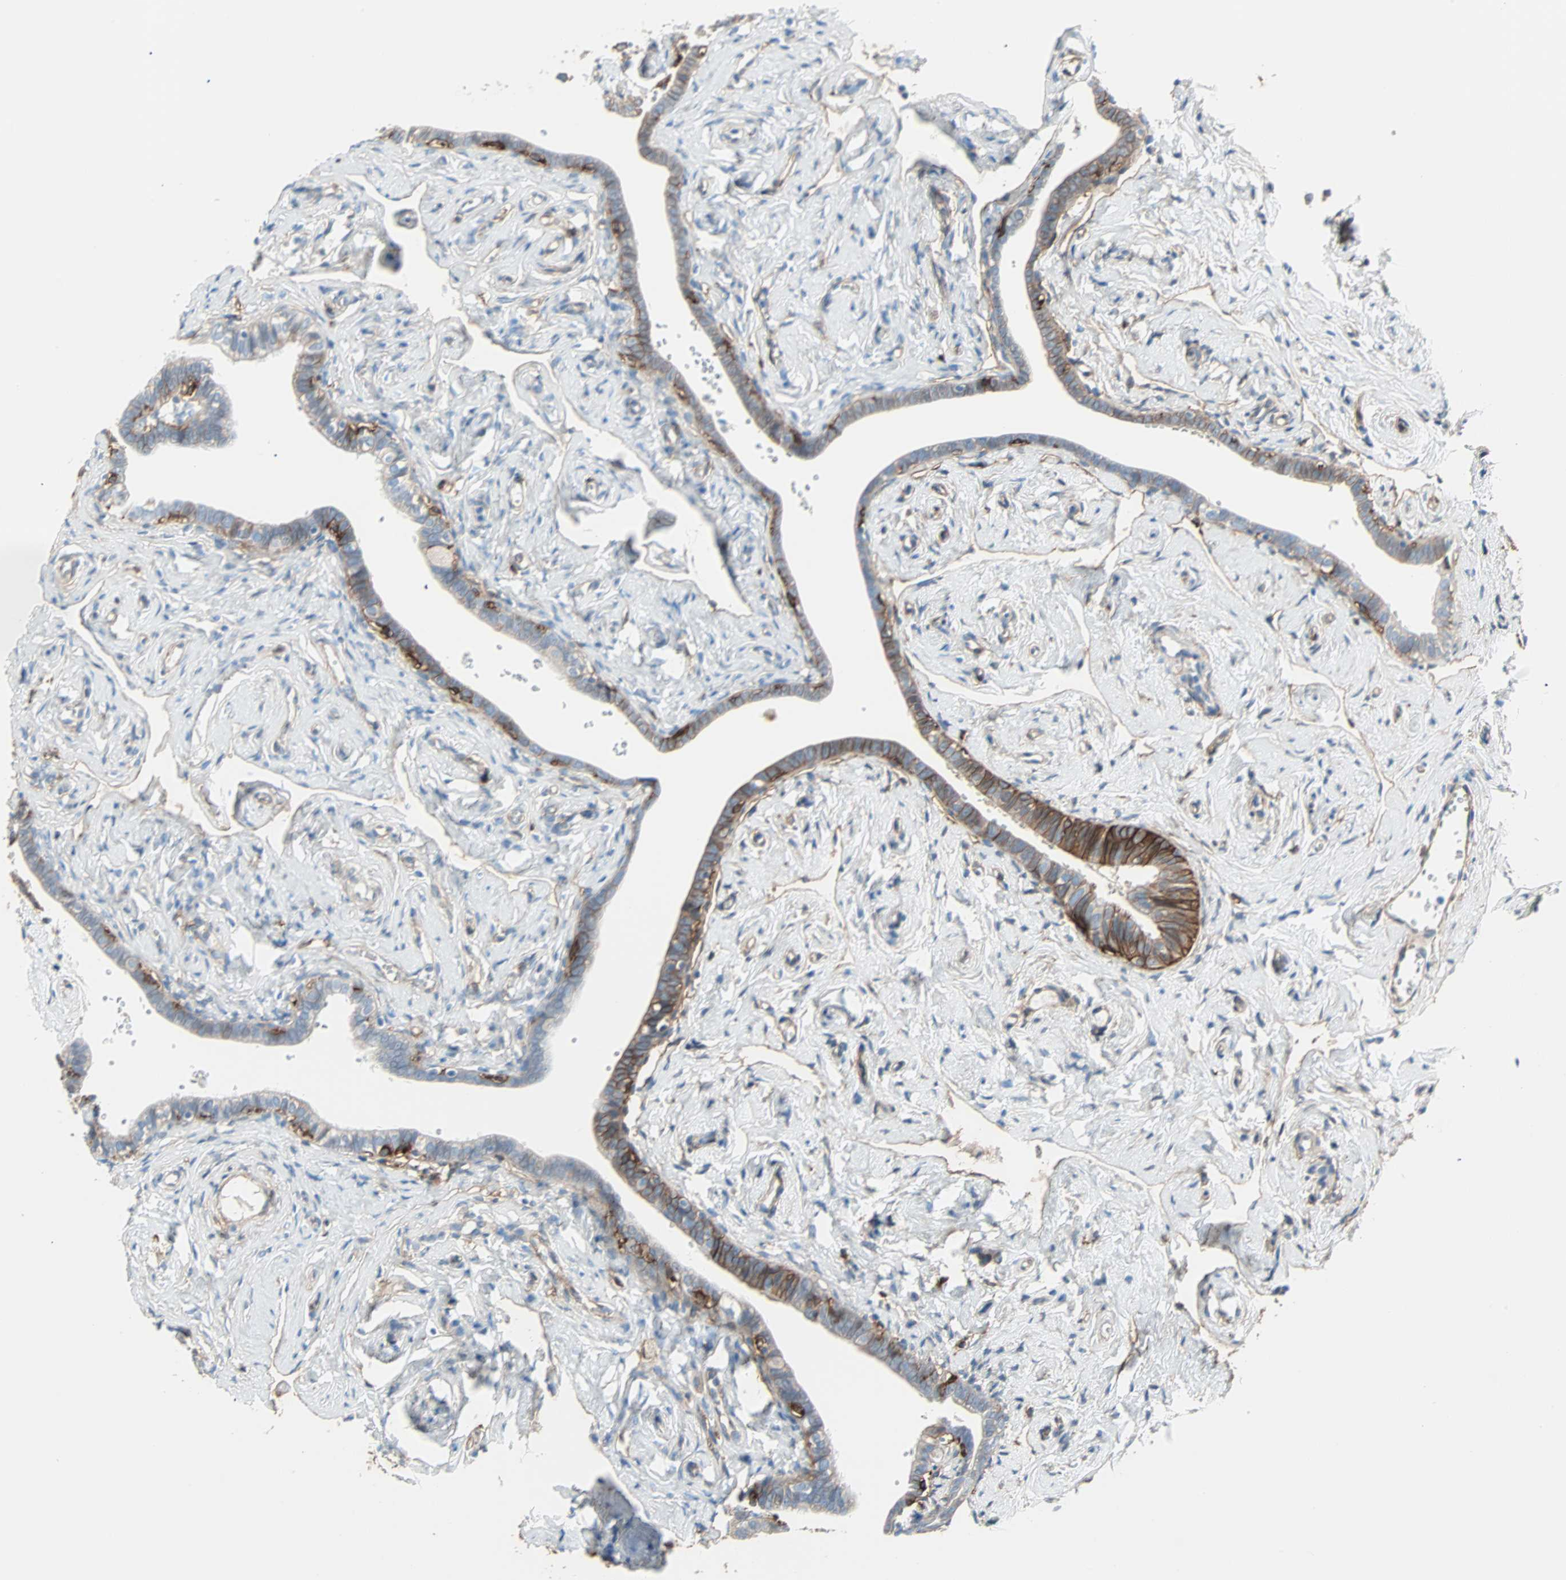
{"staining": {"intensity": "strong", "quantity": ">75%", "location": "cytoplasmic/membranous"}, "tissue": "fallopian tube", "cell_type": "Glandular cells", "image_type": "normal", "snomed": [{"axis": "morphology", "description": "Normal tissue, NOS"}, {"axis": "topography", "description": "Fallopian tube"}], "caption": "IHC micrograph of unremarkable fallopian tube stained for a protein (brown), which displays high levels of strong cytoplasmic/membranous staining in approximately >75% of glandular cells.", "gene": "EPB41L2", "patient": {"sex": "female", "age": 71}}